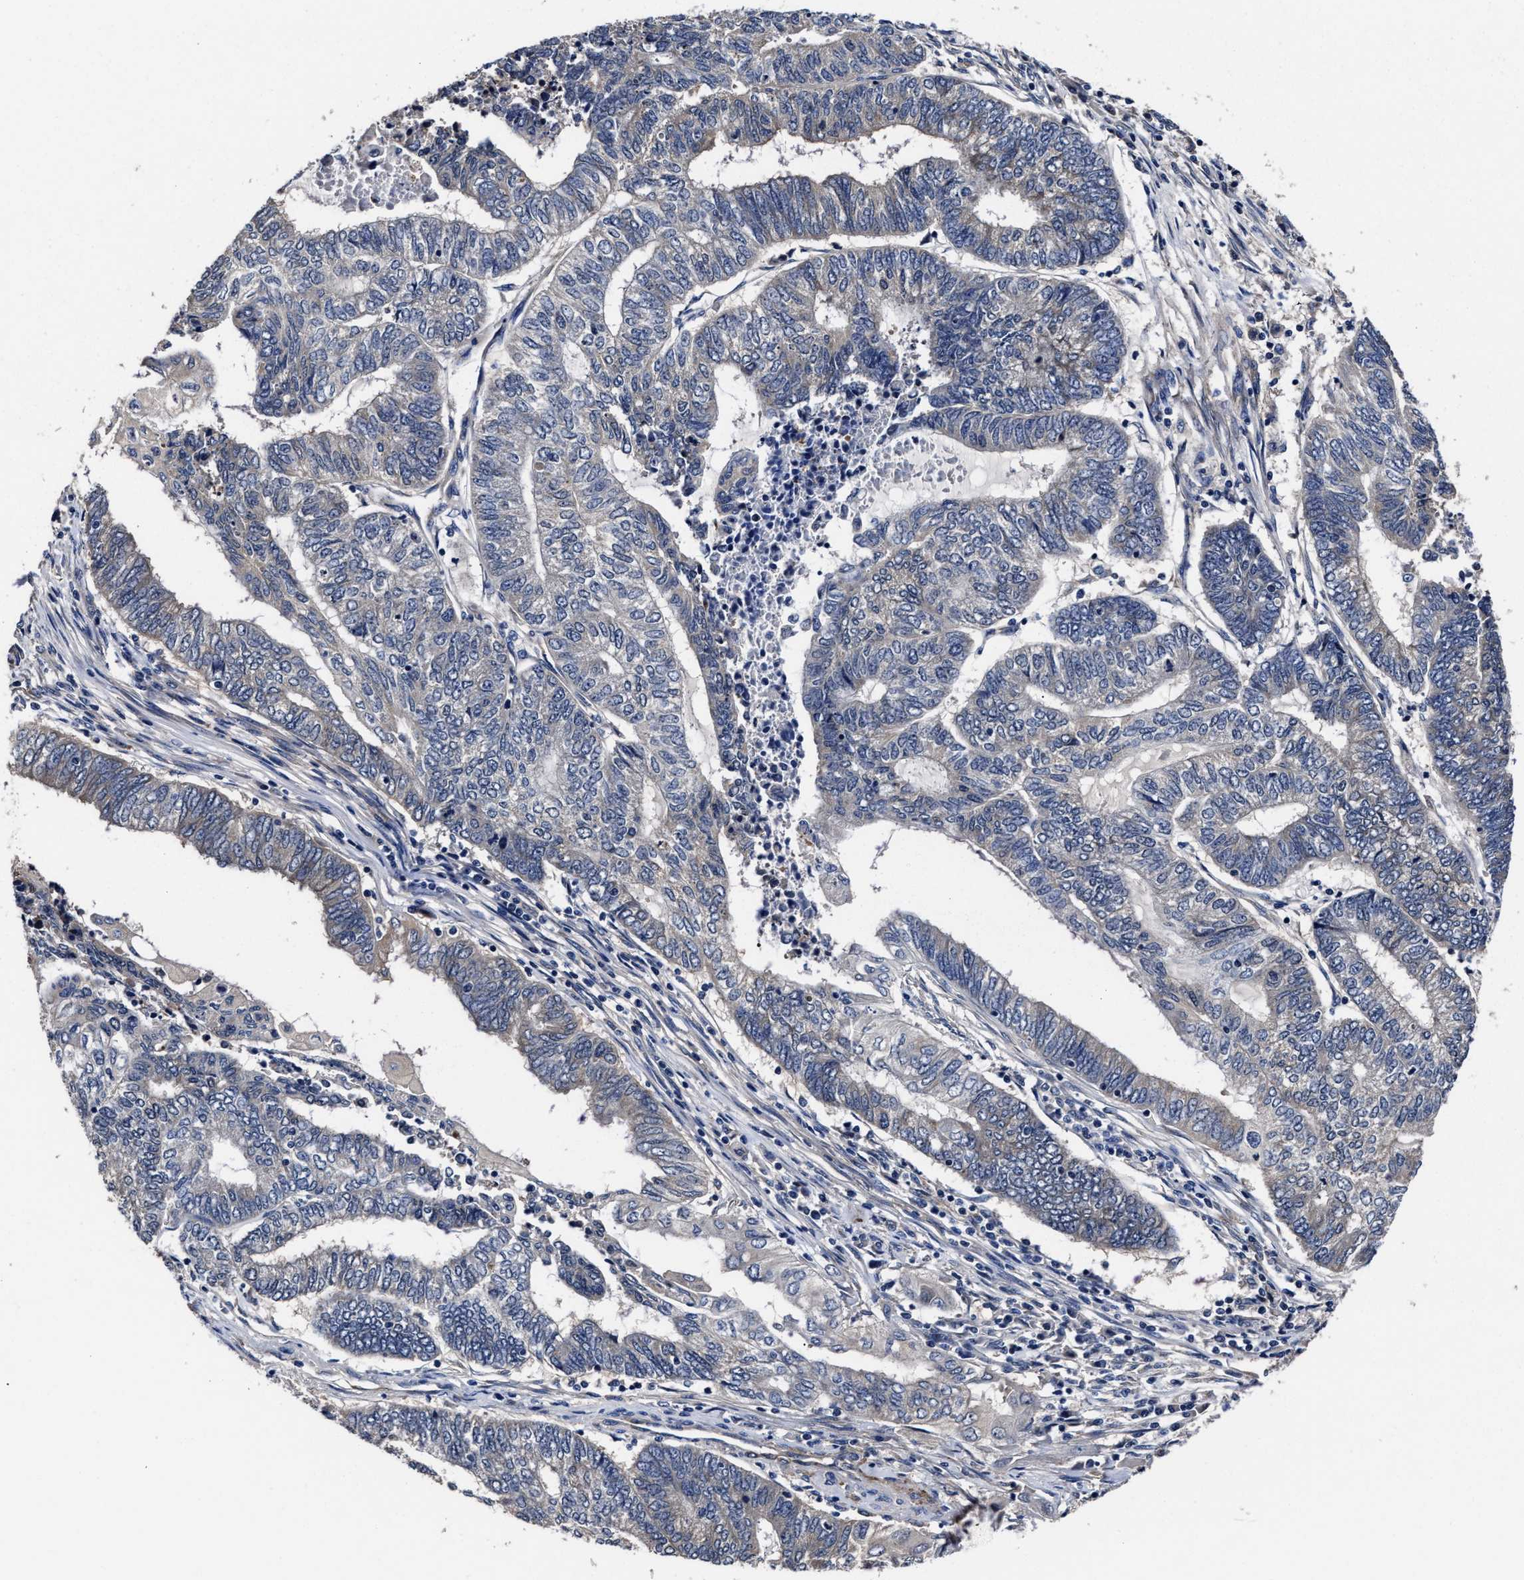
{"staining": {"intensity": "negative", "quantity": "none", "location": "none"}, "tissue": "endometrial cancer", "cell_type": "Tumor cells", "image_type": "cancer", "snomed": [{"axis": "morphology", "description": "Adenocarcinoma, NOS"}, {"axis": "topography", "description": "Uterus"}, {"axis": "topography", "description": "Endometrium"}], "caption": "A high-resolution micrograph shows immunohistochemistry staining of adenocarcinoma (endometrial), which demonstrates no significant positivity in tumor cells. (Stains: DAB IHC with hematoxylin counter stain, Microscopy: brightfield microscopy at high magnification).", "gene": "SOCS5", "patient": {"sex": "female", "age": 70}}